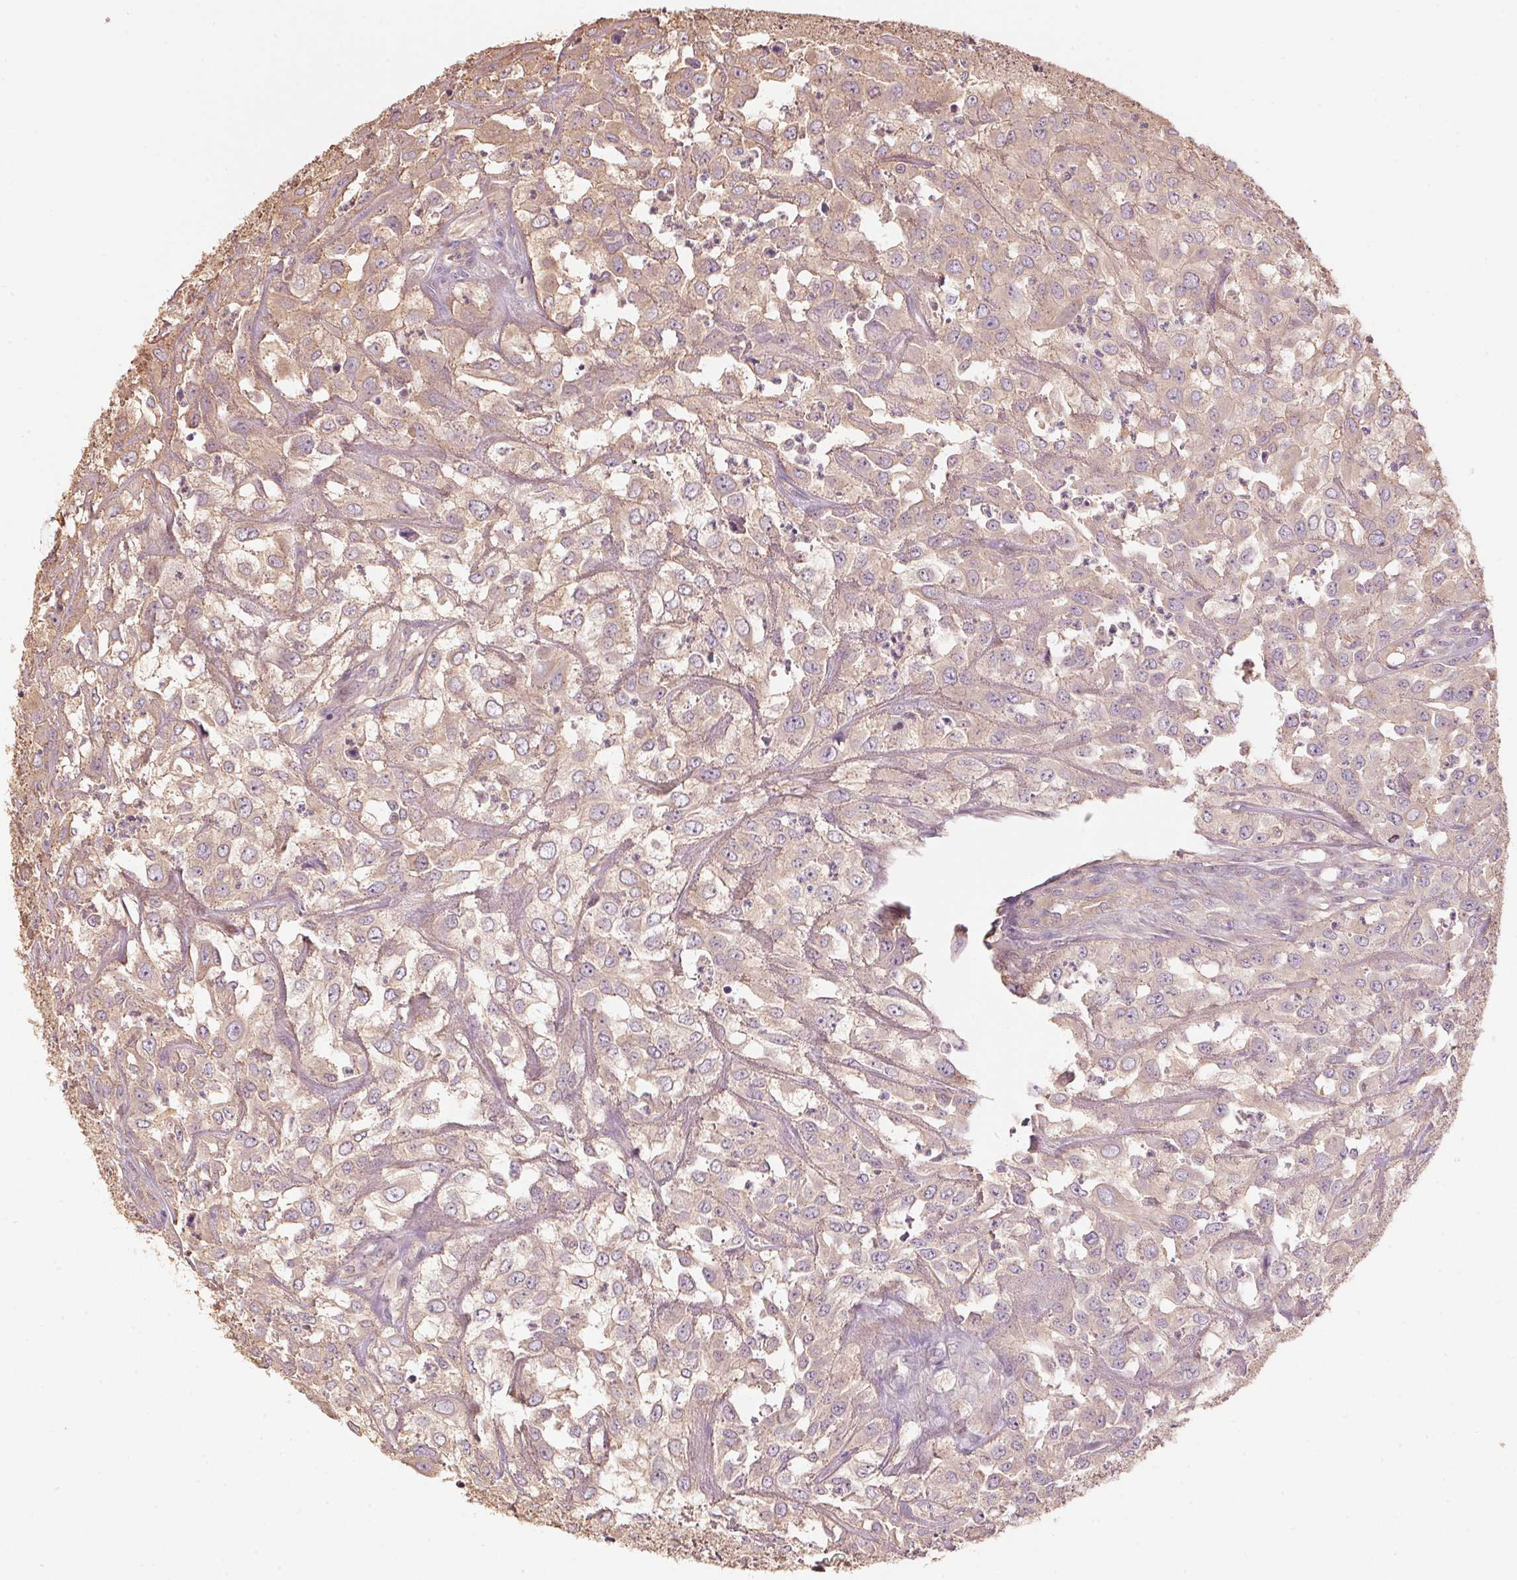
{"staining": {"intensity": "weak", "quantity": ">75%", "location": "cytoplasmic/membranous"}, "tissue": "urothelial cancer", "cell_type": "Tumor cells", "image_type": "cancer", "snomed": [{"axis": "morphology", "description": "Urothelial carcinoma, High grade"}, {"axis": "topography", "description": "Urinary bladder"}], "caption": "The immunohistochemical stain highlights weak cytoplasmic/membranous staining in tumor cells of urothelial cancer tissue.", "gene": "QDPR", "patient": {"sex": "male", "age": 67}}